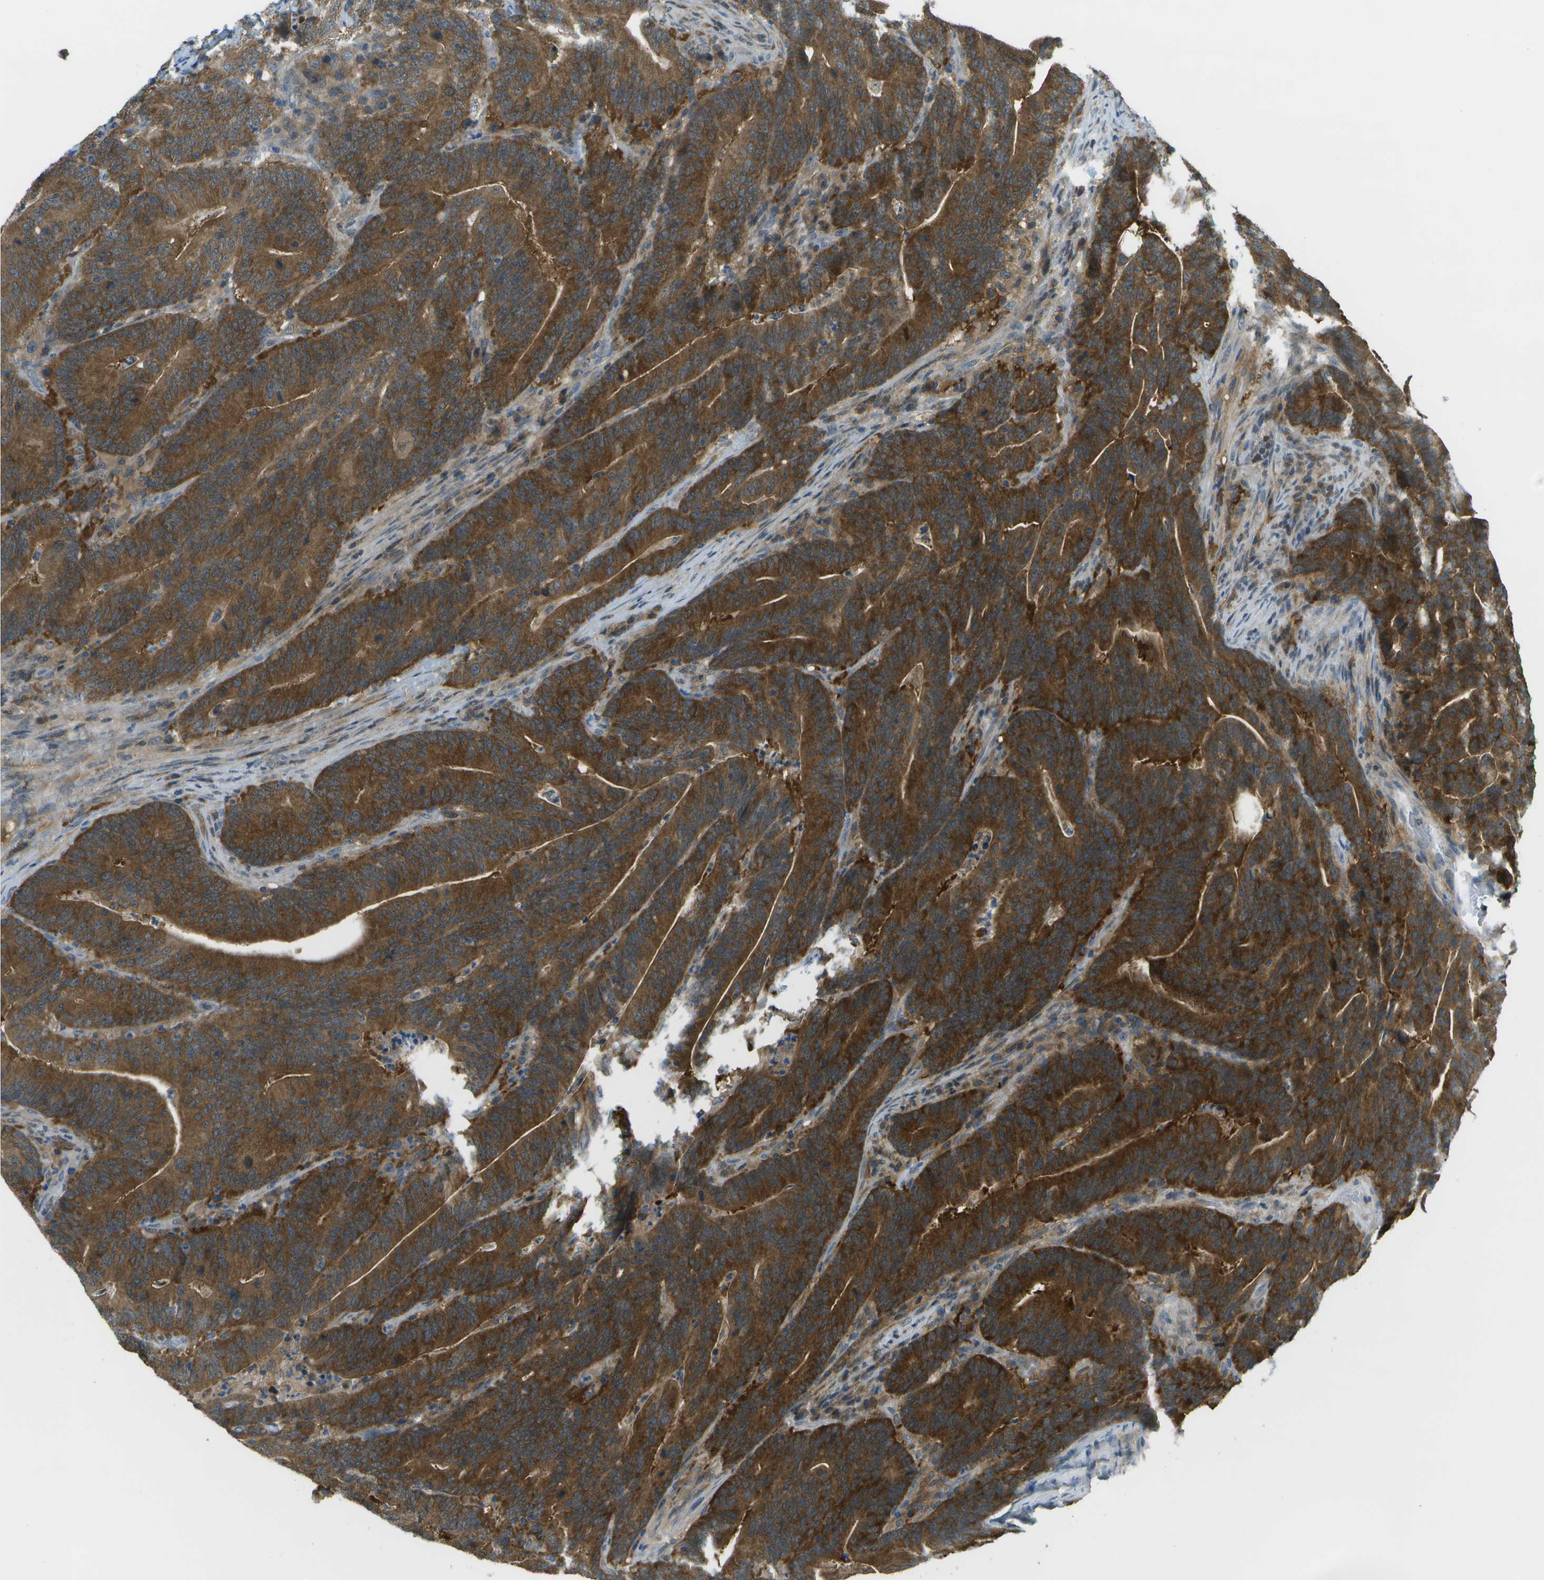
{"staining": {"intensity": "strong", "quantity": ">75%", "location": "cytoplasmic/membranous"}, "tissue": "colorectal cancer", "cell_type": "Tumor cells", "image_type": "cancer", "snomed": [{"axis": "morphology", "description": "Adenocarcinoma, NOS"}, {"axis": "topography", "description": "Colon"}], "caption": "A brown stain labels strong cytoplasmic/membranous staining of a protein in colorectal cancer tumor cells.", "gene": "CDH23", "patient": {"sex": "female", "age": 66}}